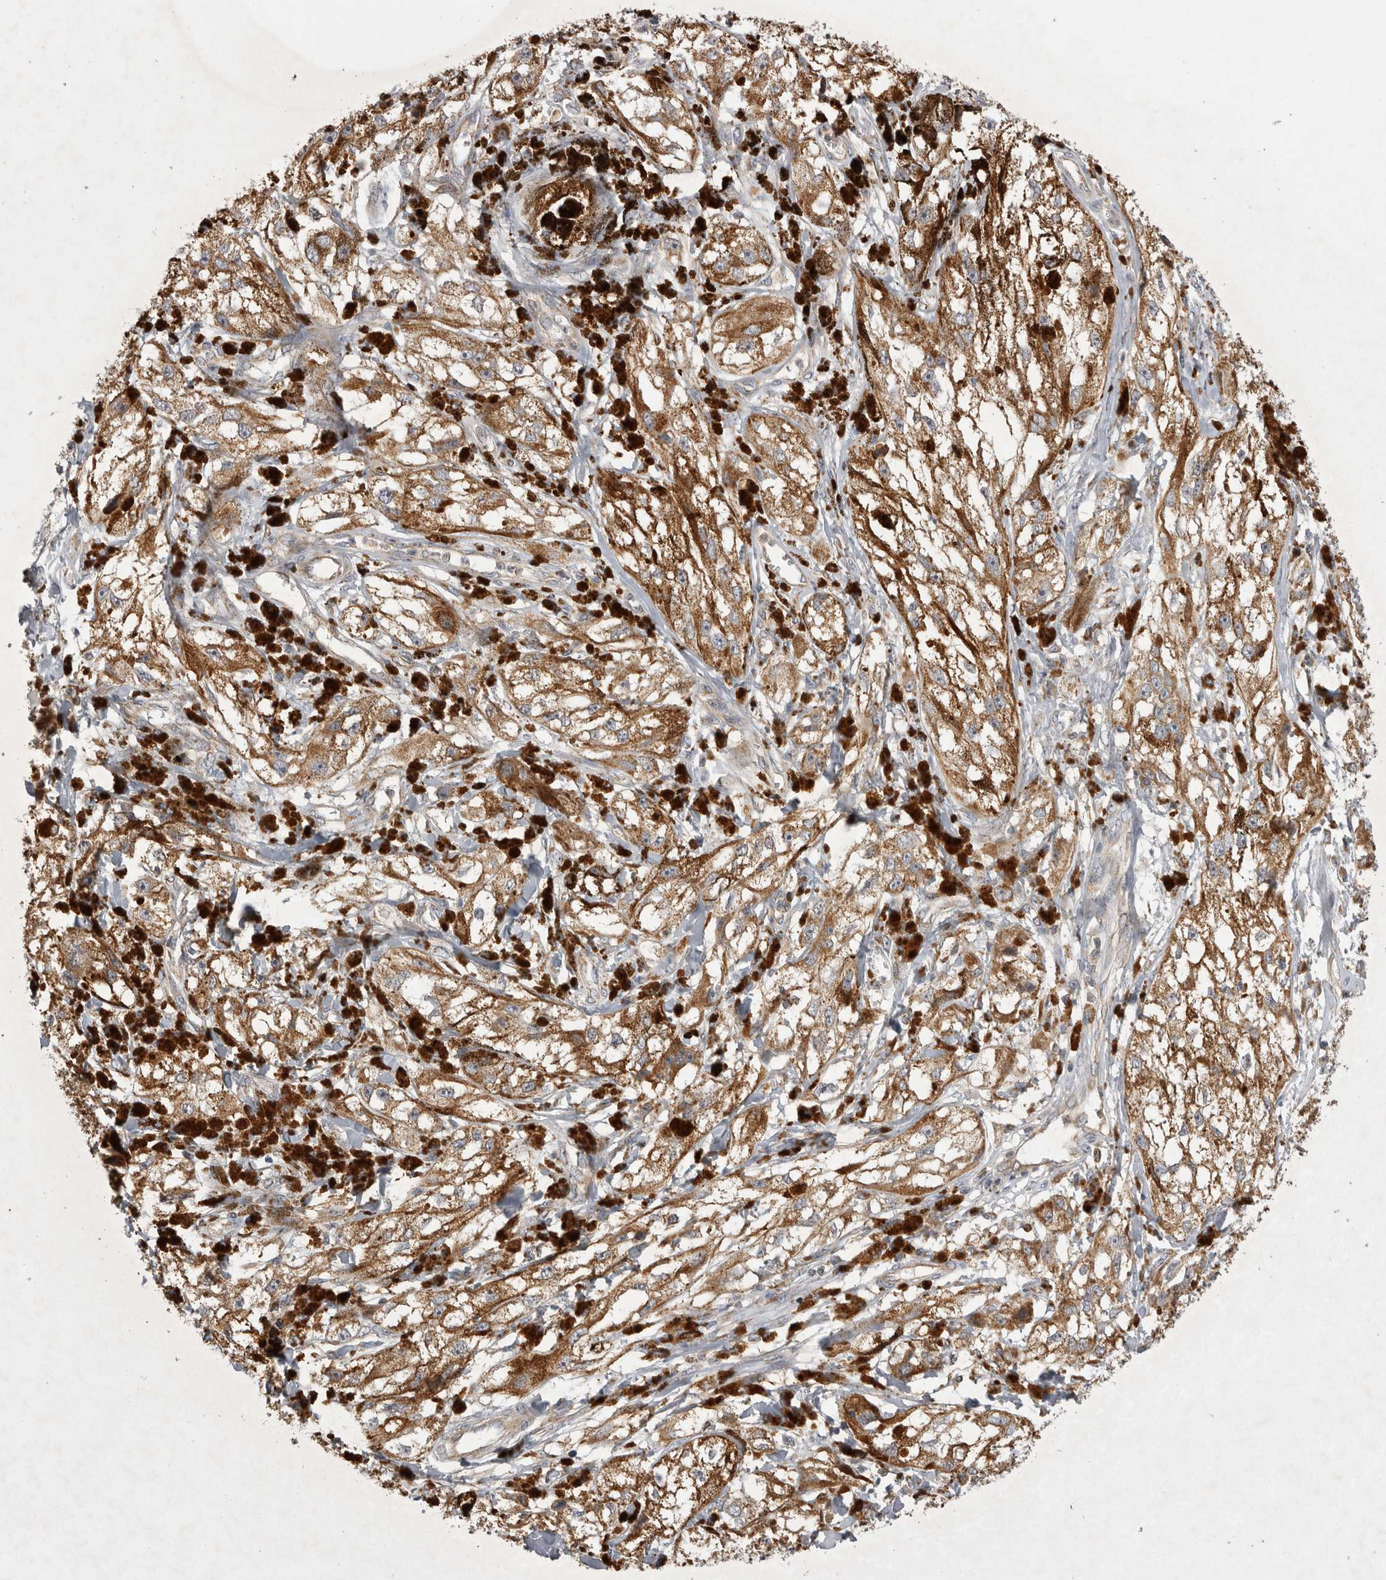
{"staining": {"intensity": "weak", "quantity": ">75%", "location": "cytoplasmic/membranous"}, "tissue": "melanoma", "cell_type": "Tumor cells", "image_type": "cancer", "snomed": [{"axis": "morphology", "description": "Malignant melanoma, NOS"}, {"axis": "topography", "description": "Skin"}], "caption": "Human melanoma stained with a protein marker reveals weak staining in tumor cells.", "gene": "TSPOAP1", "patient": {"sex": "male", "age": 88}}